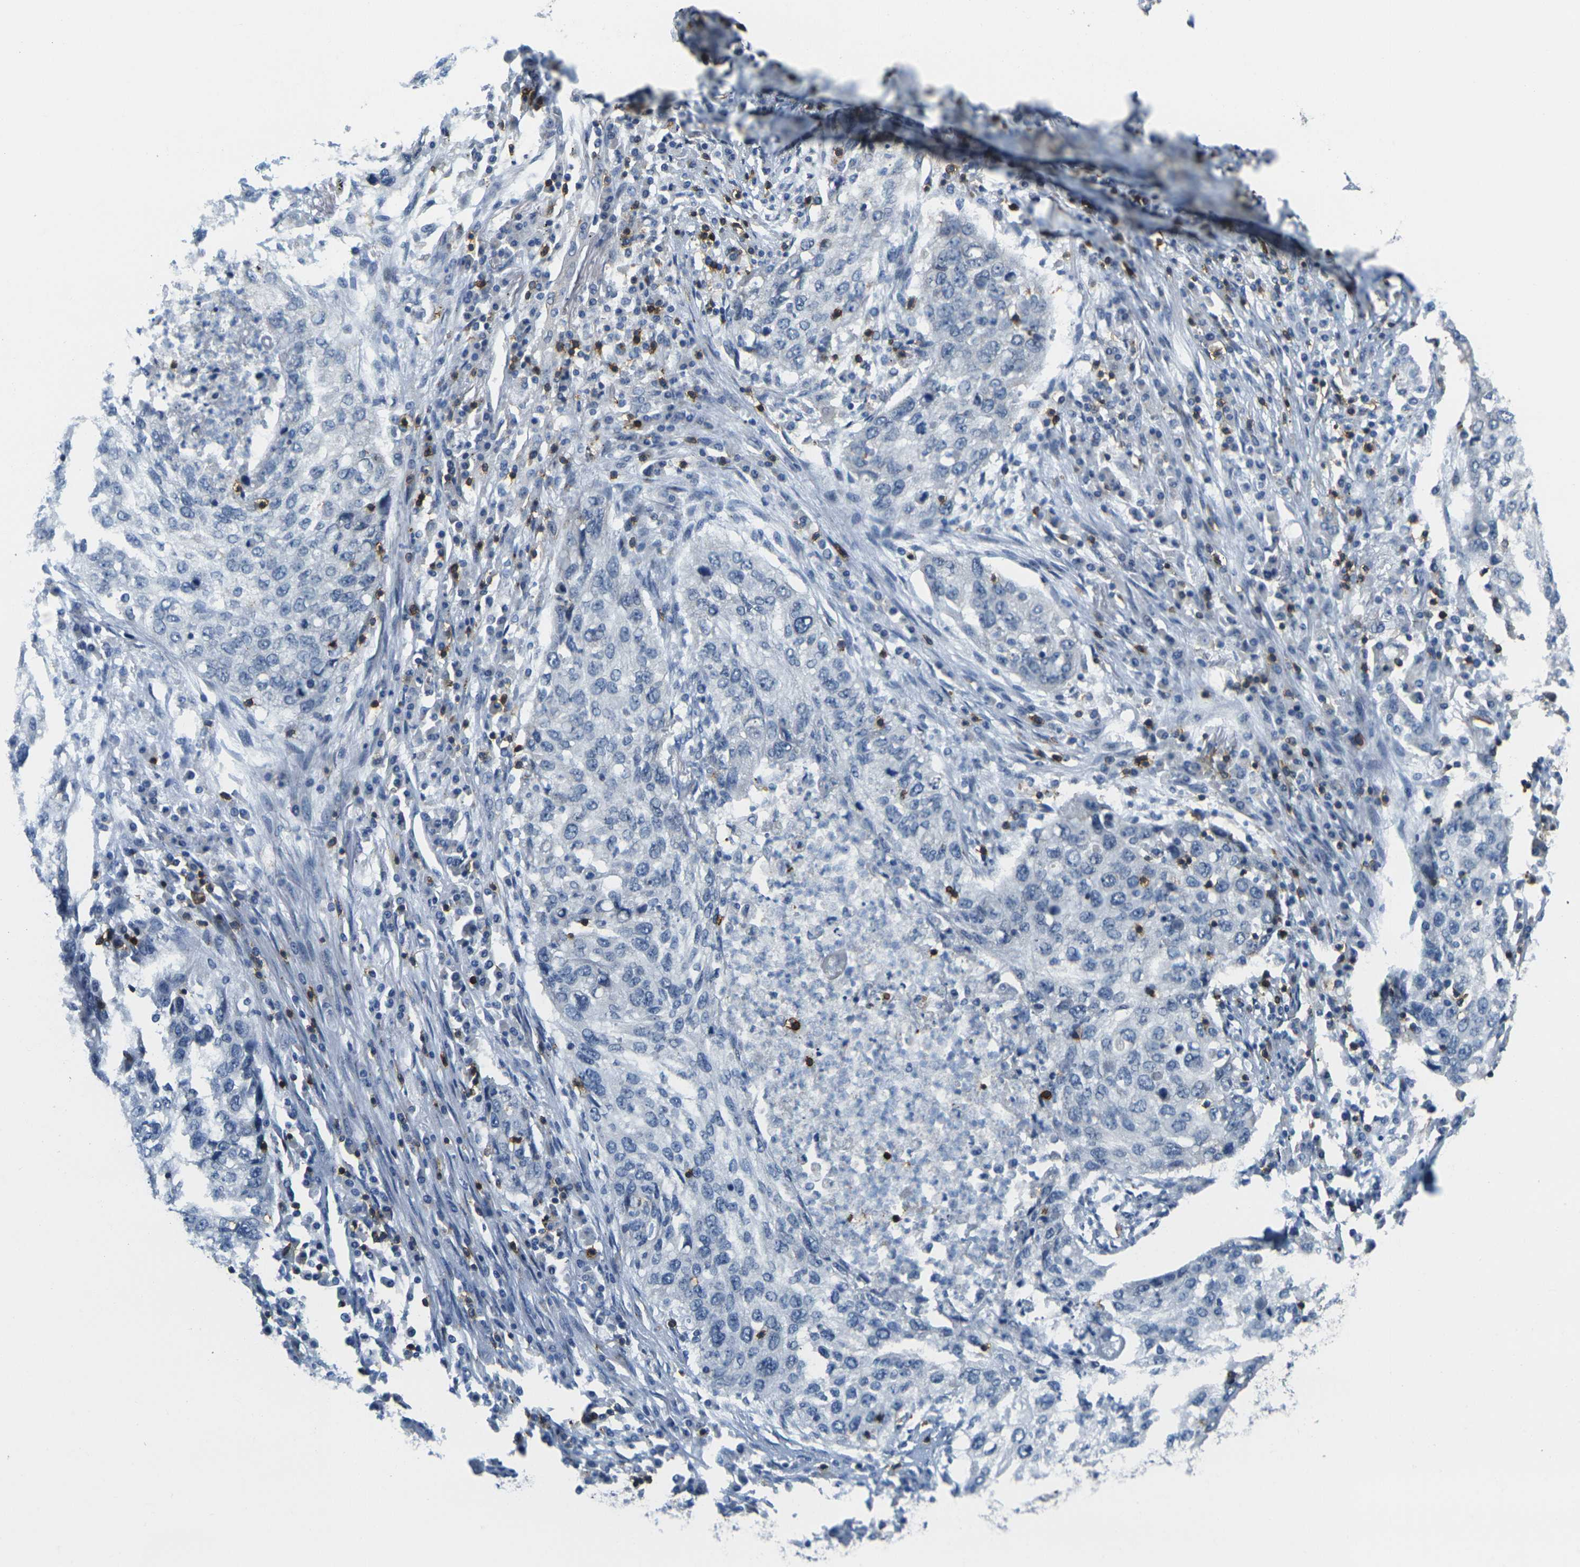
{"staining": {"intensity": "negative", "quantity": "none", "location": "none"}, "tissue": "lung cancer", "cell_type": "Tumor cells", "image_type": "cancer", "snomed": [{"axis": "morphology", "description": "Squamous cell carcinoma, NOS"}, {"axis": "topography", "description": "Lung"}], "caption": "DAB immunohistochemical staining of human squamous cell carcinoma (lung) displays no significant expression in tumor cells. (Stains: DAB IHC with hematoxylin counter stain, Microscopy: brightfield microscopy at high magnification).", "gene": "CD3D", "patient": {"sex": "female", "age": 63}}